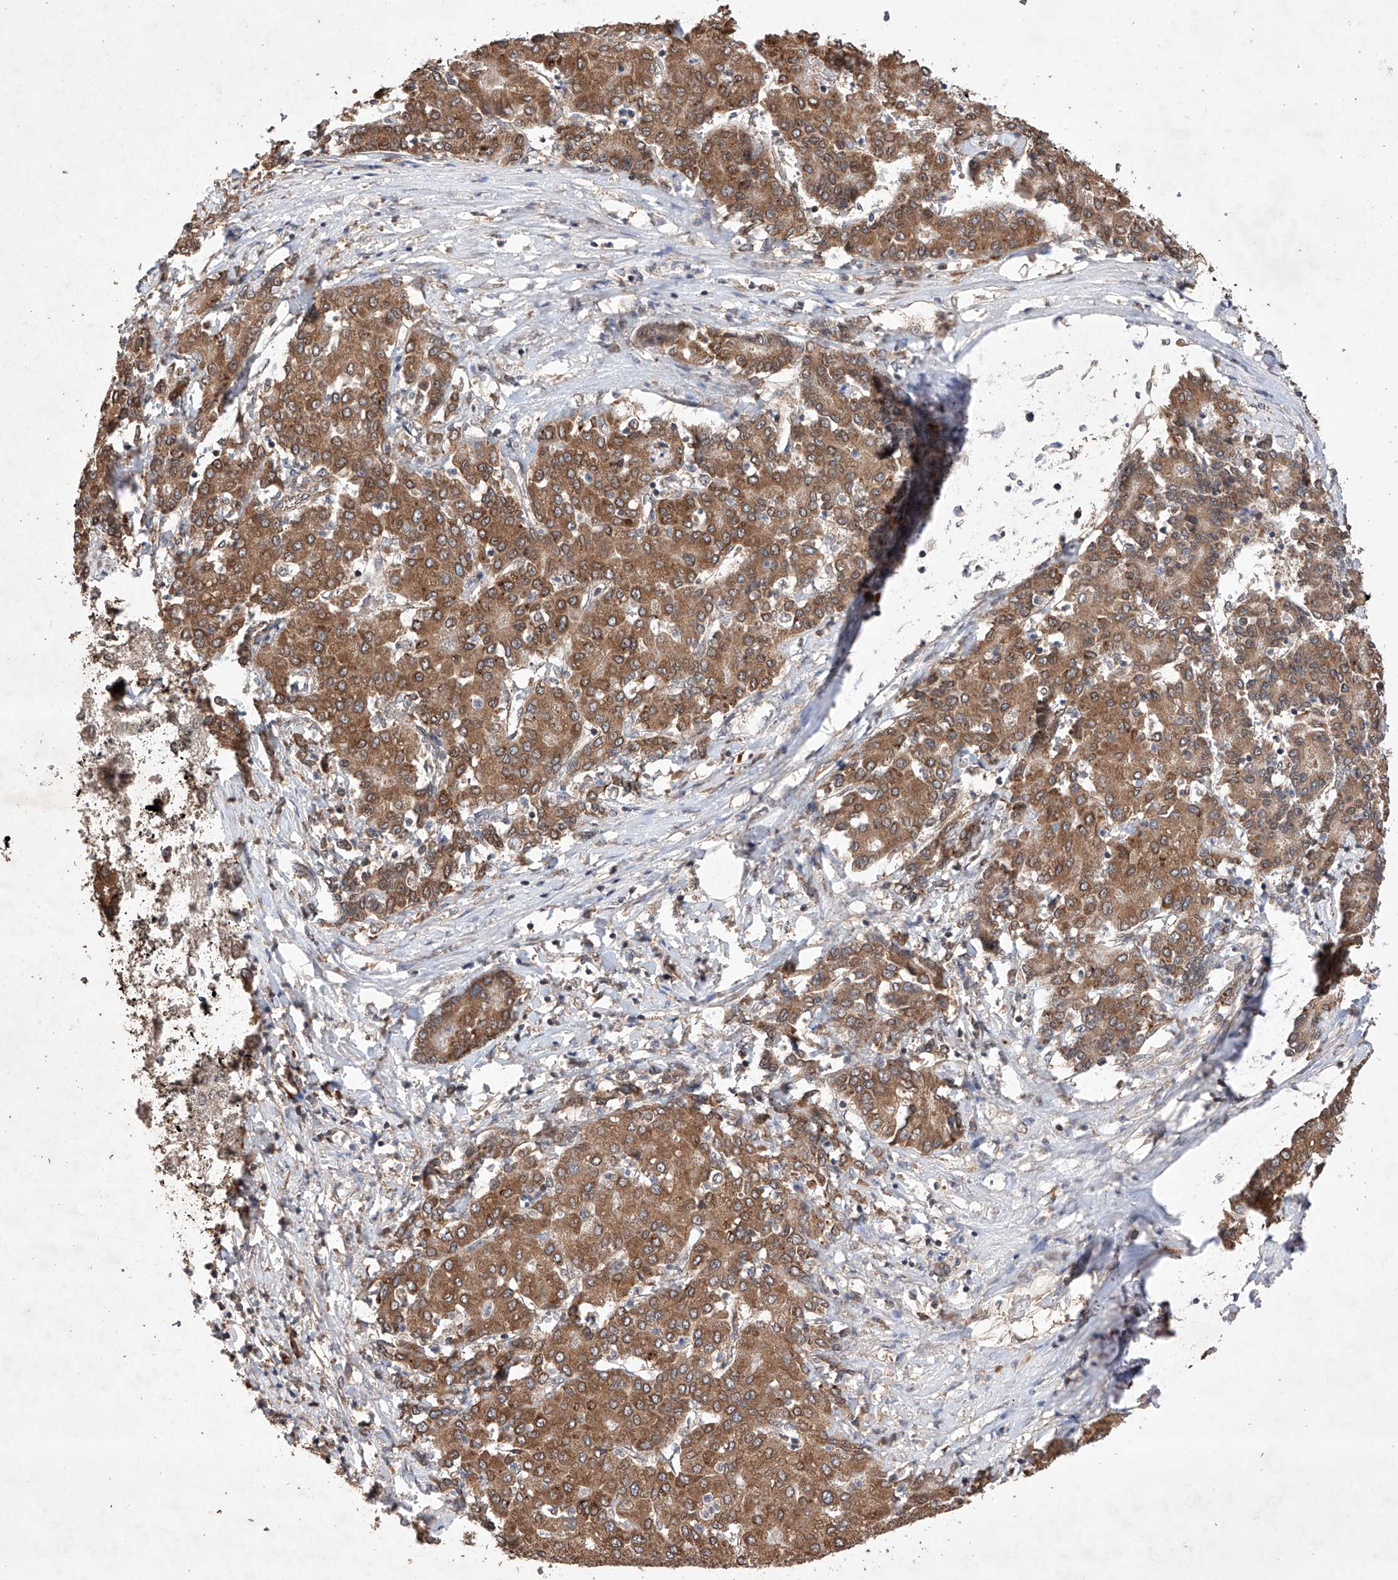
{"staining": {"intensity": "moderate", "quantity": ">75%", "location": "cytoplasmic/membranous"}, "tissue": "liver cancer", "cell_type": "Tumor cells", "image_type": "cancer", "snomed": [{"axis": "morphology", "description": "Carcinoma, Hepatocellular, NOS"}, {"axis": "topography", "description": "Liver"}], "caption": "Immunohistochemistry (DAB) staining of liver hepatocellular carcinoma reveals moderate cytoplasmic/membranous protein positivity in about >75% of tumor cells.", "gene": "LURAP1", "patient": {"sex": "male", "age": 65}}